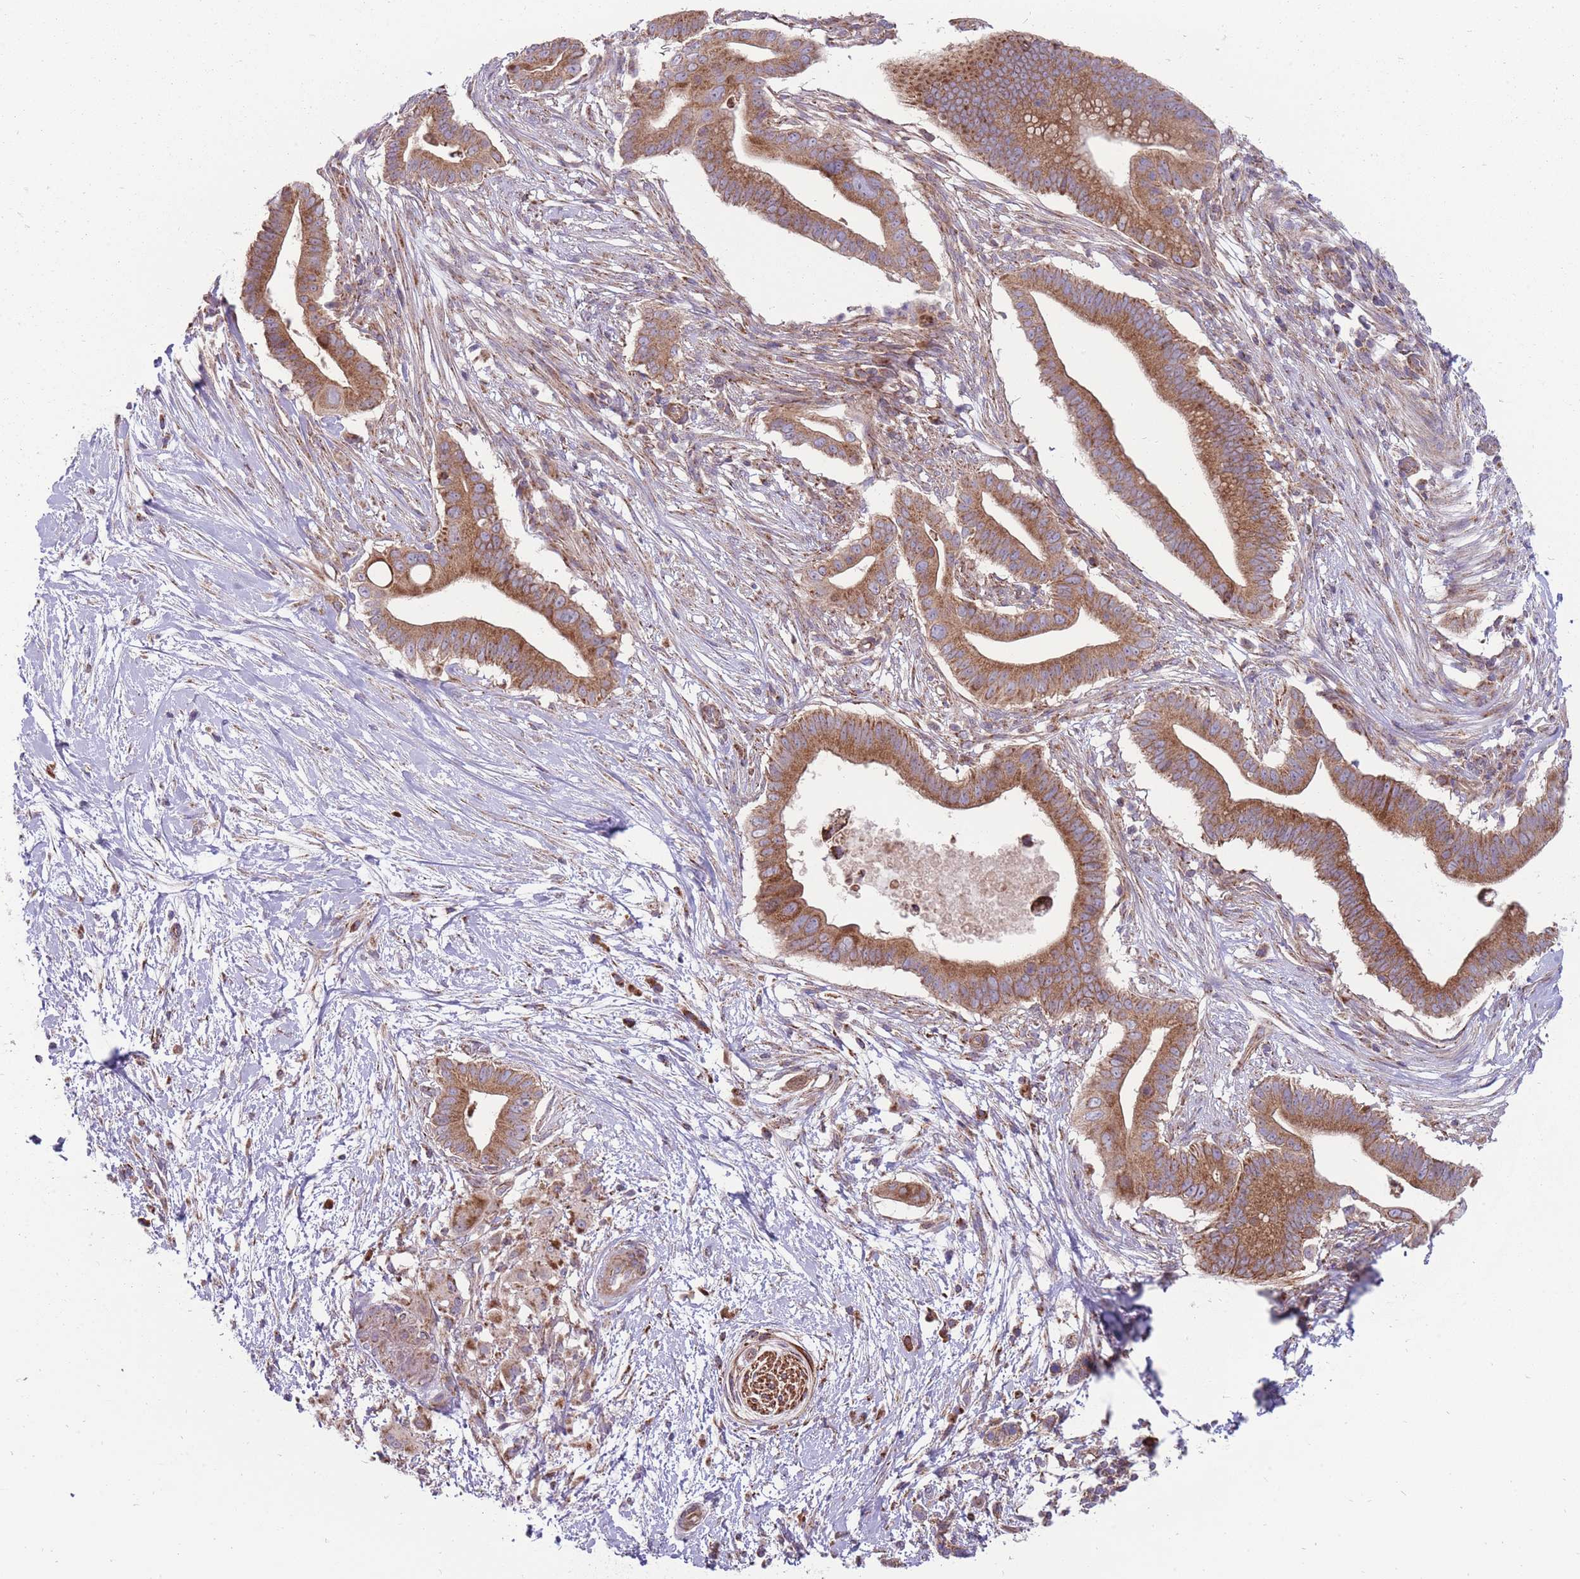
{"staining": {"intensity": "moderate", "quantity": ">75%", "location": "cytoplasmic/membranous"}, "tissue": "pancreatic cancer", "cell_type": "Tumor cells", "image_type": "cancer", "snomed": [{"axis": "morphology", "description": "Adenocarcinoma, NOS"}, {"axis": "topography", "description": "Pancreas"}], "caption": "IHC image of adenocarcinoma (pancreatic) stained for a protein (brown), which shows medium levels of moderate cytoplasmic/membranous expression in approximately >75% of tumor cells.", "gene": "ANKRD10", "patient": {"sex": "male", "age": 68}}